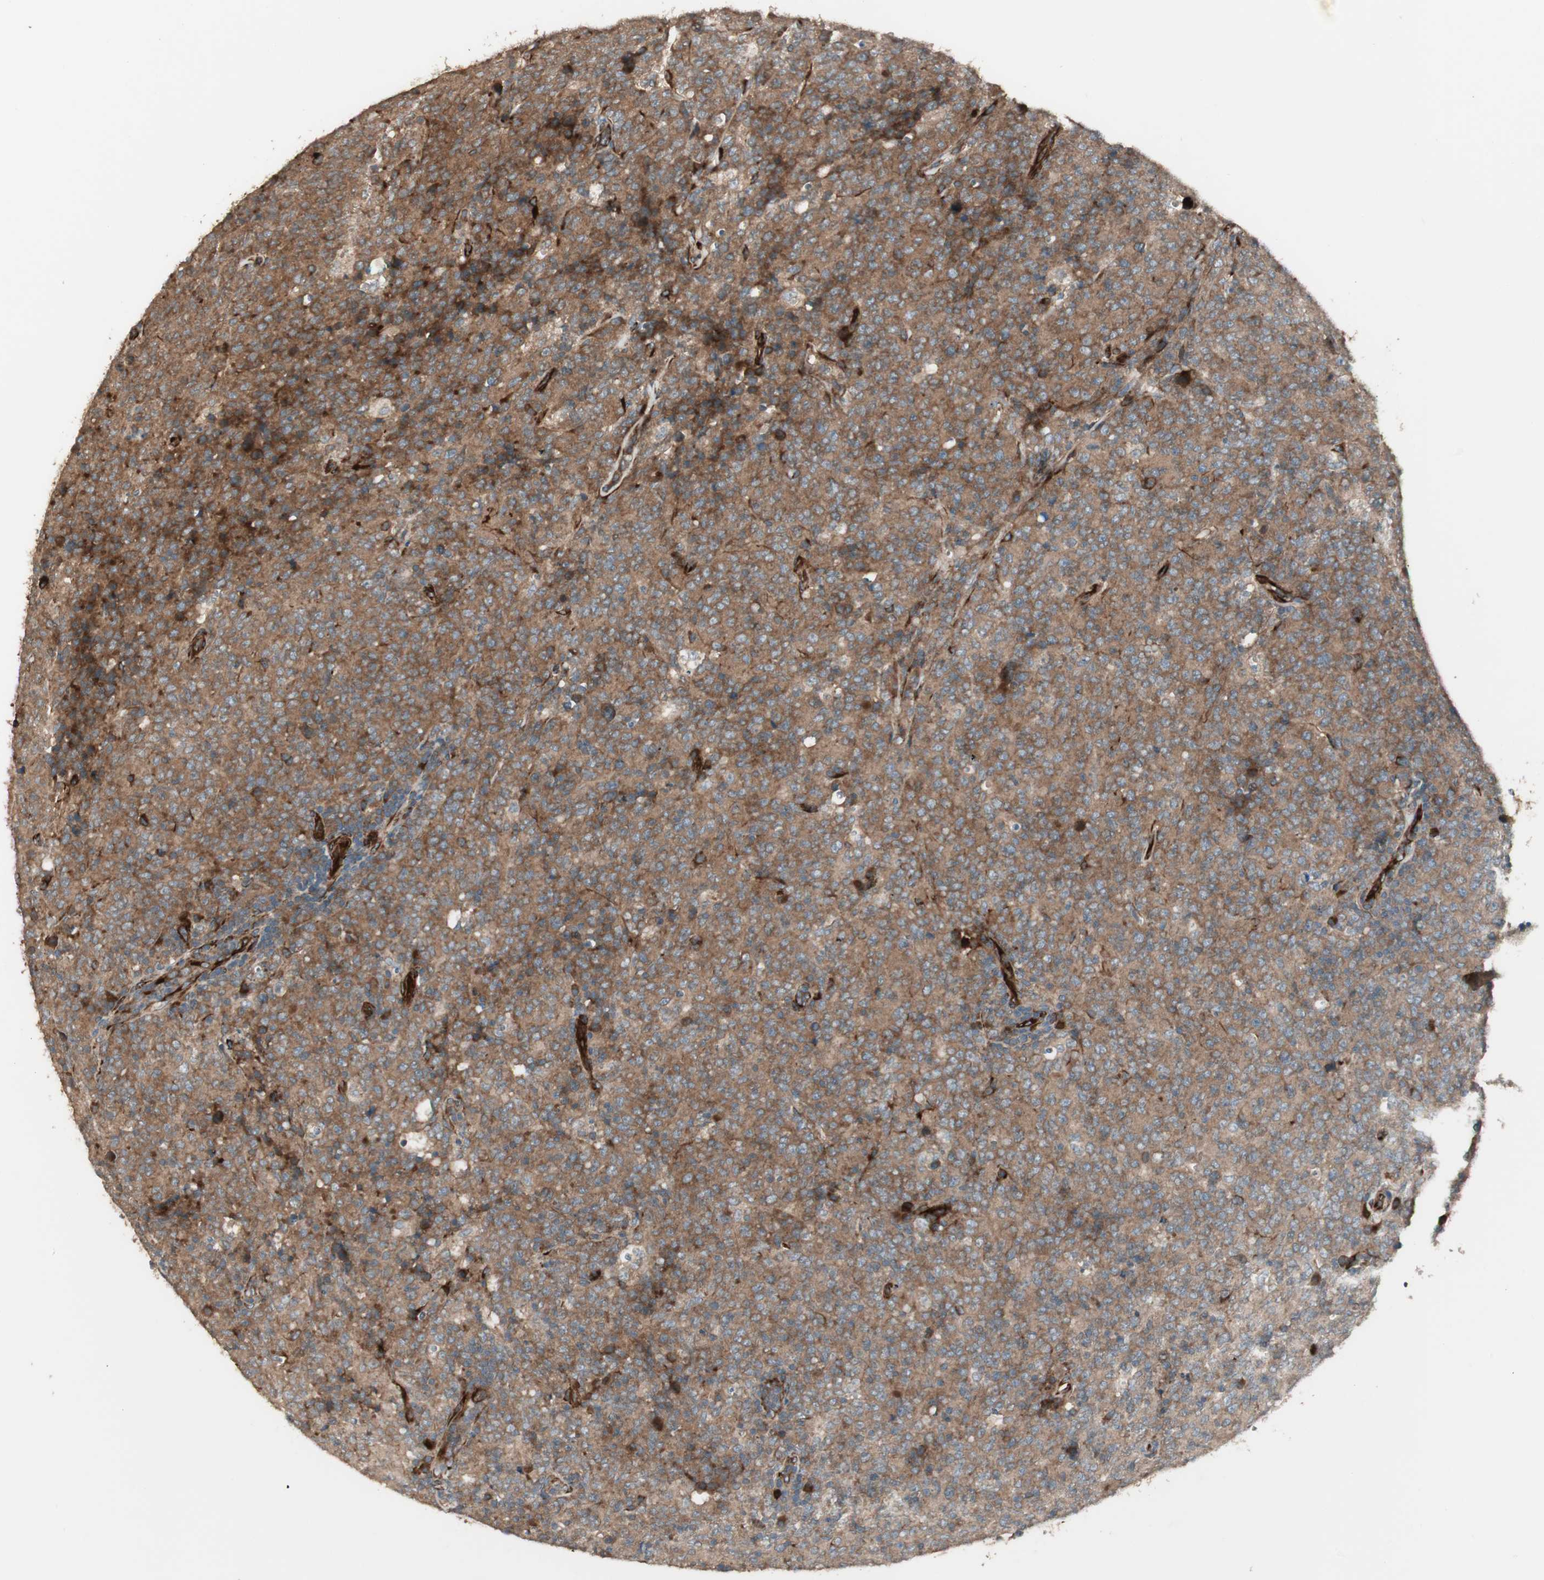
{"staining": {"intensity": "strong", "quantity": ">75%", "location": "cytoplasmic/membranous"}, "tissue": "lymphoma", "cell_type": "Tumor cells", "image_type": "cancer", "snomed": [{"axis": "morphology", "description": "Malignant lymphoma, non-Hodgkin's type, High grade"}, {"axis": "topography", "description": "Tonsil"}], "caption": "Approximately >75% of tumor cells in human lymphoma show strong cytoplasmic/membranous protein staining as visualized by brown immunohistochemical staining.", "gene": "PPP2R5E", "patient": {"sex": "female", "age": 36}}